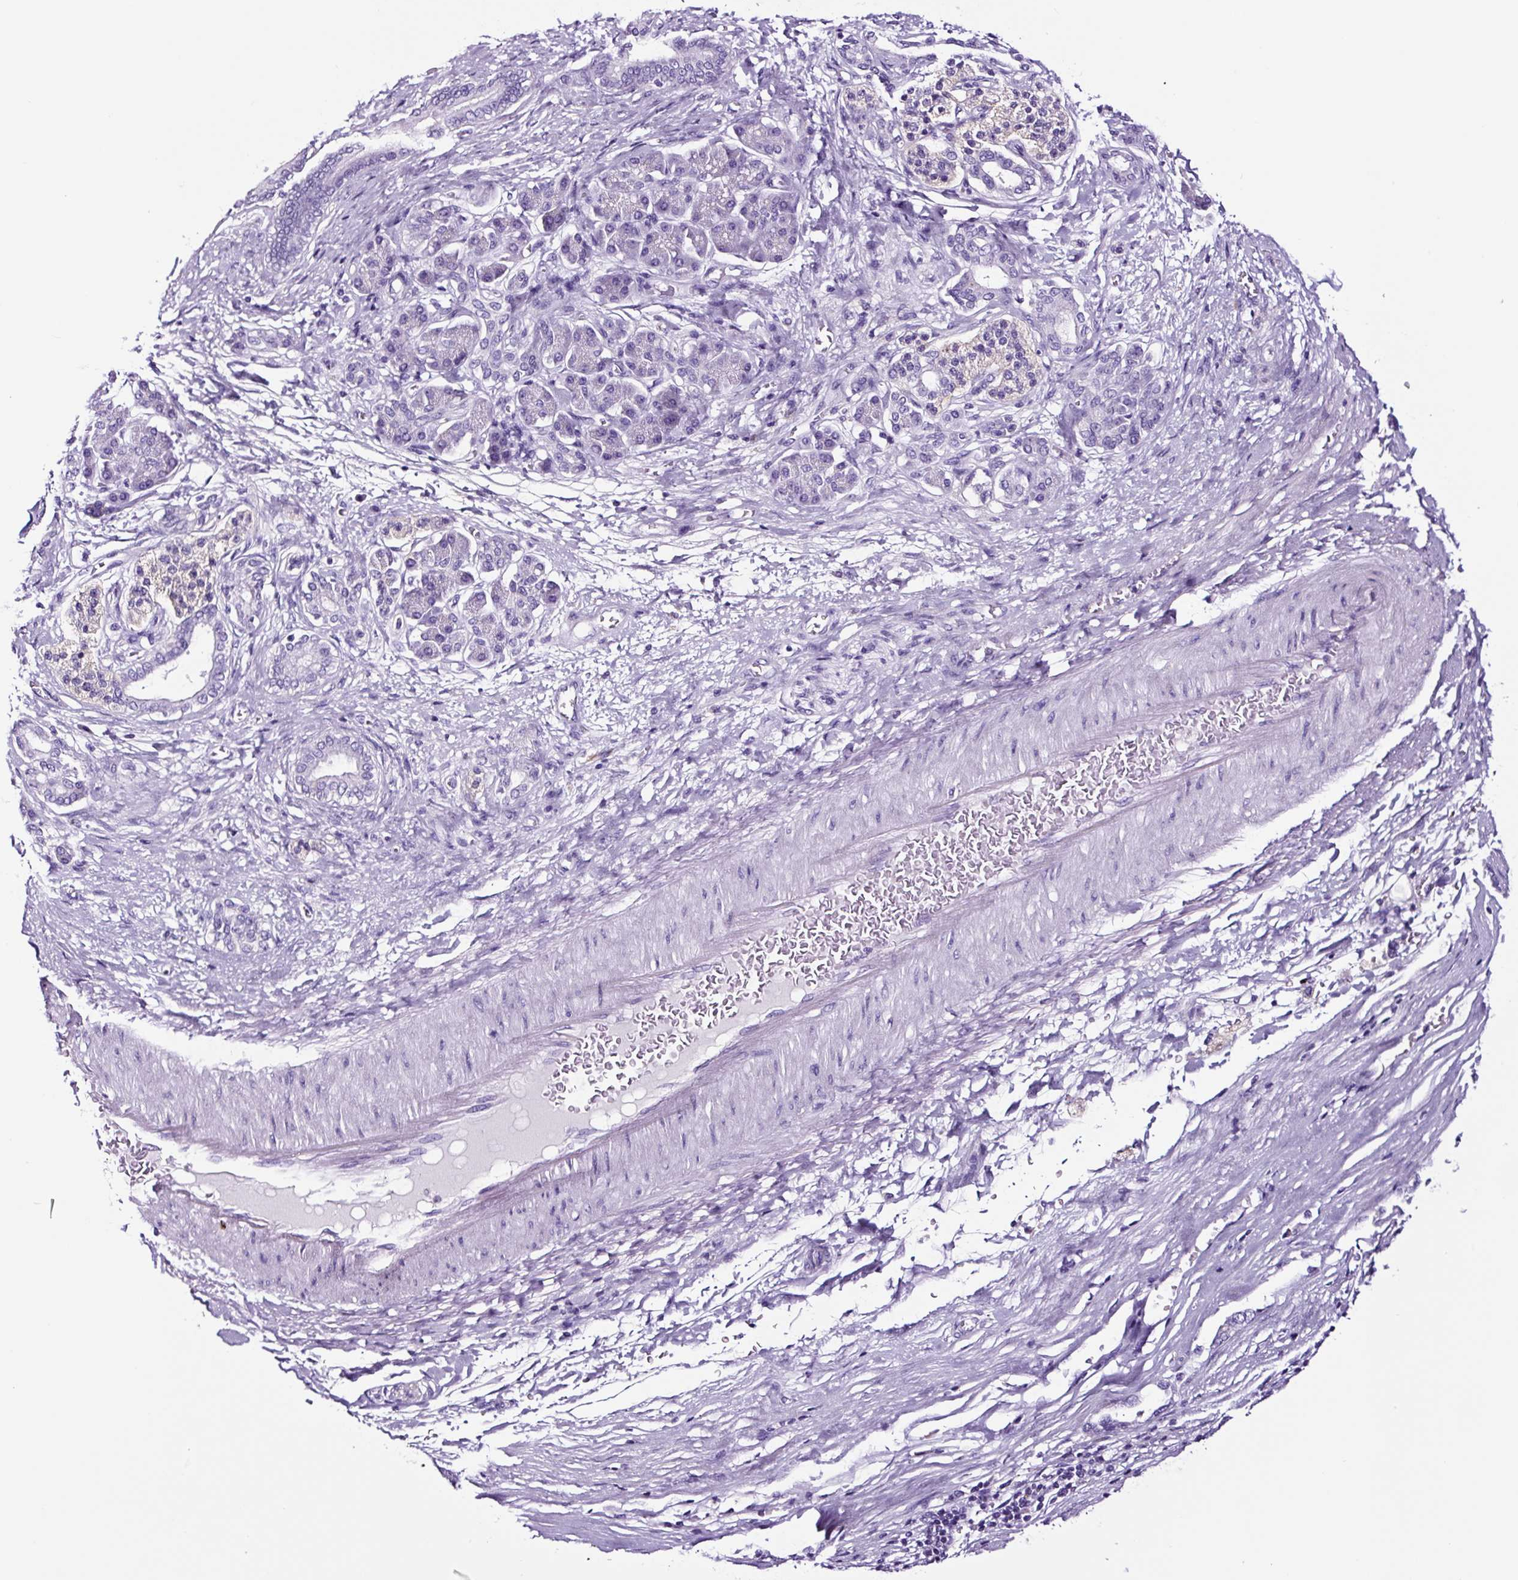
{"staining": {"intensity": "negative", "quantity": "none", "location": "none"}, "tissue": "pancreatic cancer", "cell_type": "Tumor cells", "image_type": "cancer", "snomed": [{"axis": "morphology", "description": "Adenocarcinoma, NOS"}, {"axis": "topography", "description": "Pancreas"}], "caption": "Adenocarcinoma (pancreatic) was stained to show a protein in brown. There is no significant staining in tumor cells.", "gene": "FBXL7", "patient": {"sex": "female", "age": 61}}